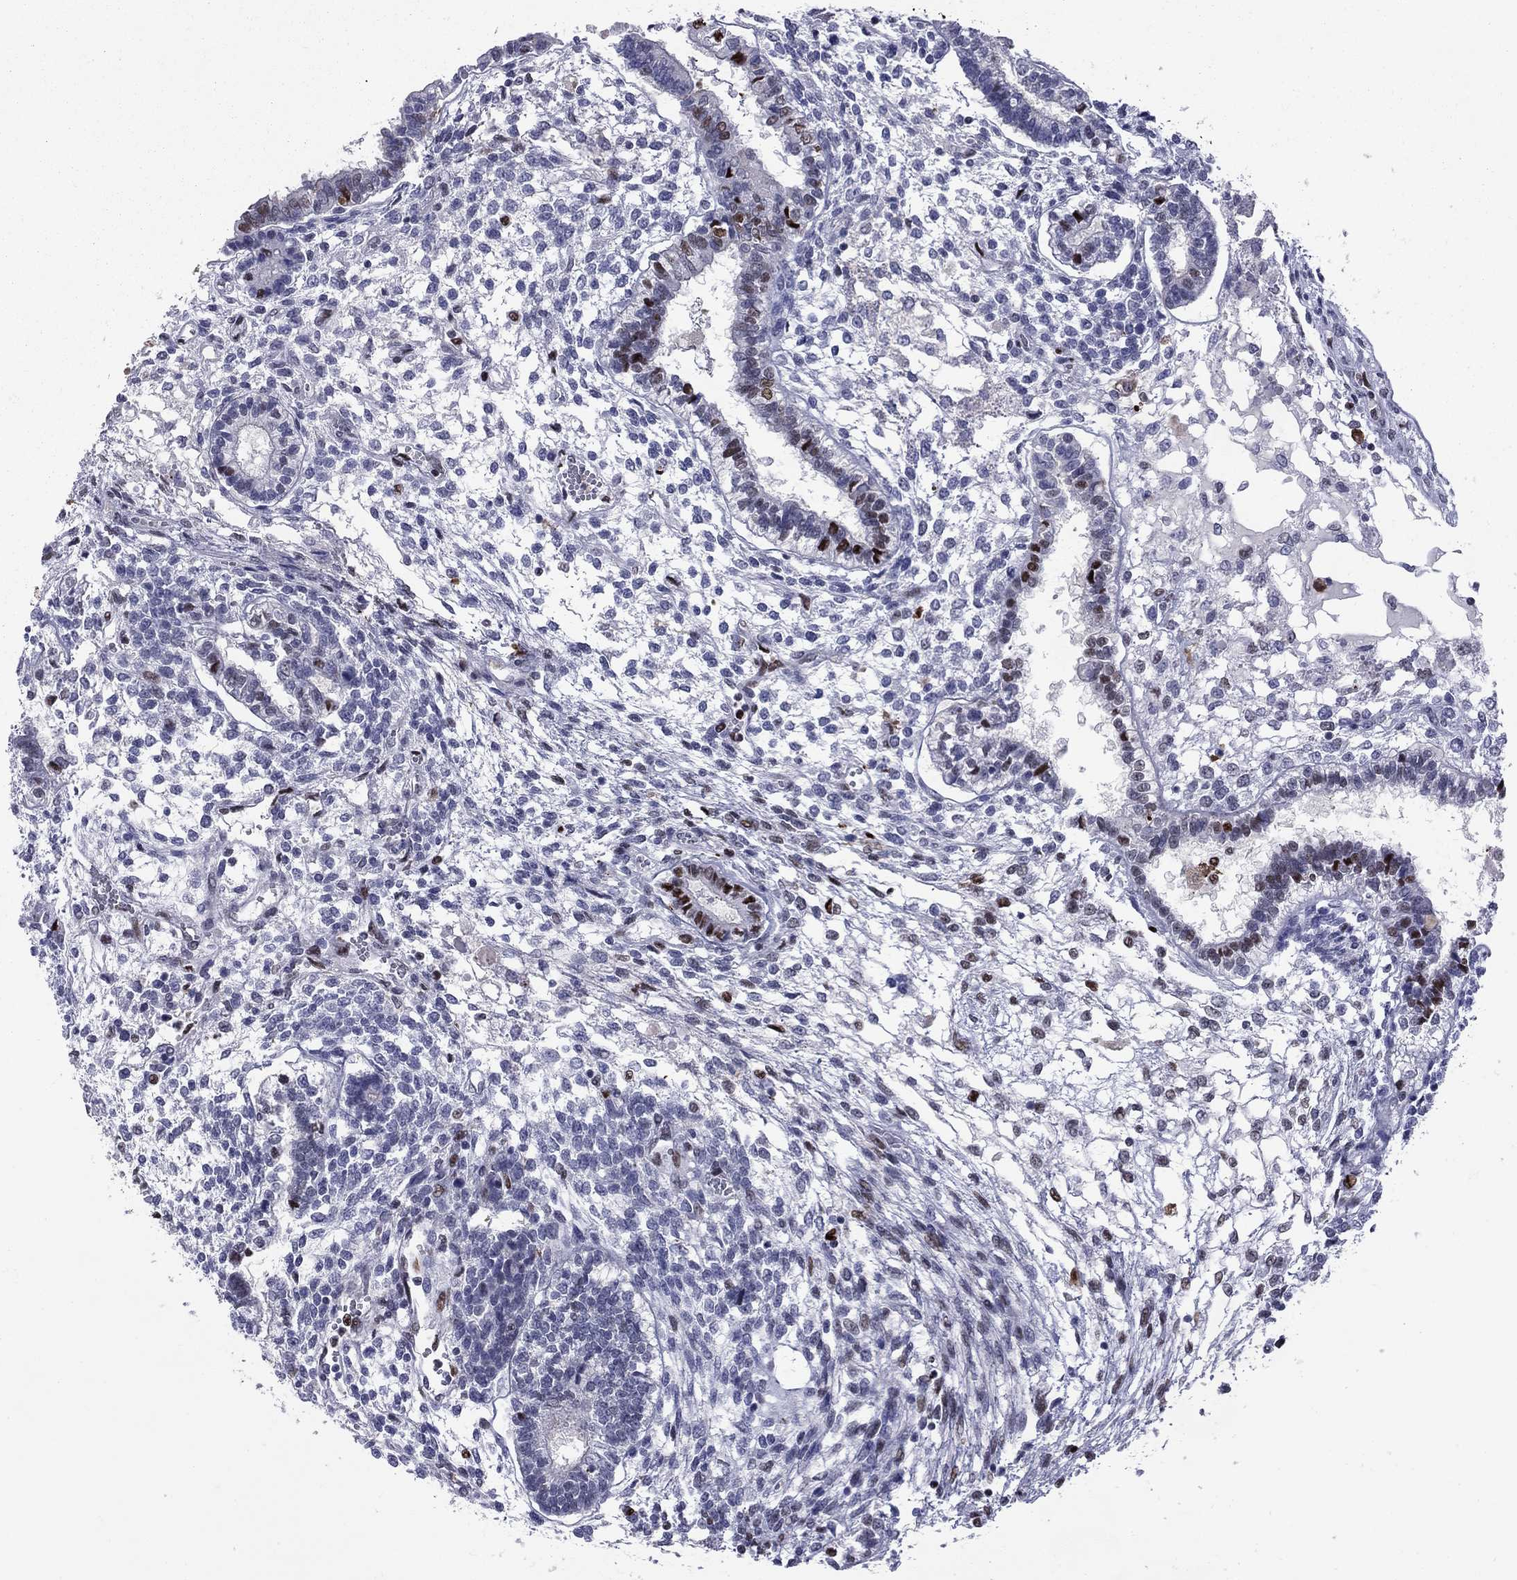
{"staining": {"intensity": "strong", "quantity": "<25%", "location": "nuclear"}, "tissue": "testis cancer", "cell_type": "Tumor cells", "image_type": "cancer", "snomed": [{"axis": "morphology", "description": "Carcinoma, Embryonal, NOS"}, {"axis": "topography", "description": "Testis"}], "caption": "Immunohistochemical staining of testis embryonal carcinoma demonstrates strong nuclear protein expression in about <25% of tumor cells. (brown staining indicates protein expression, while blue staining denotes nuclei).", "gene": "PCGF3", "patient": {"sex": "male", "age": 37}}